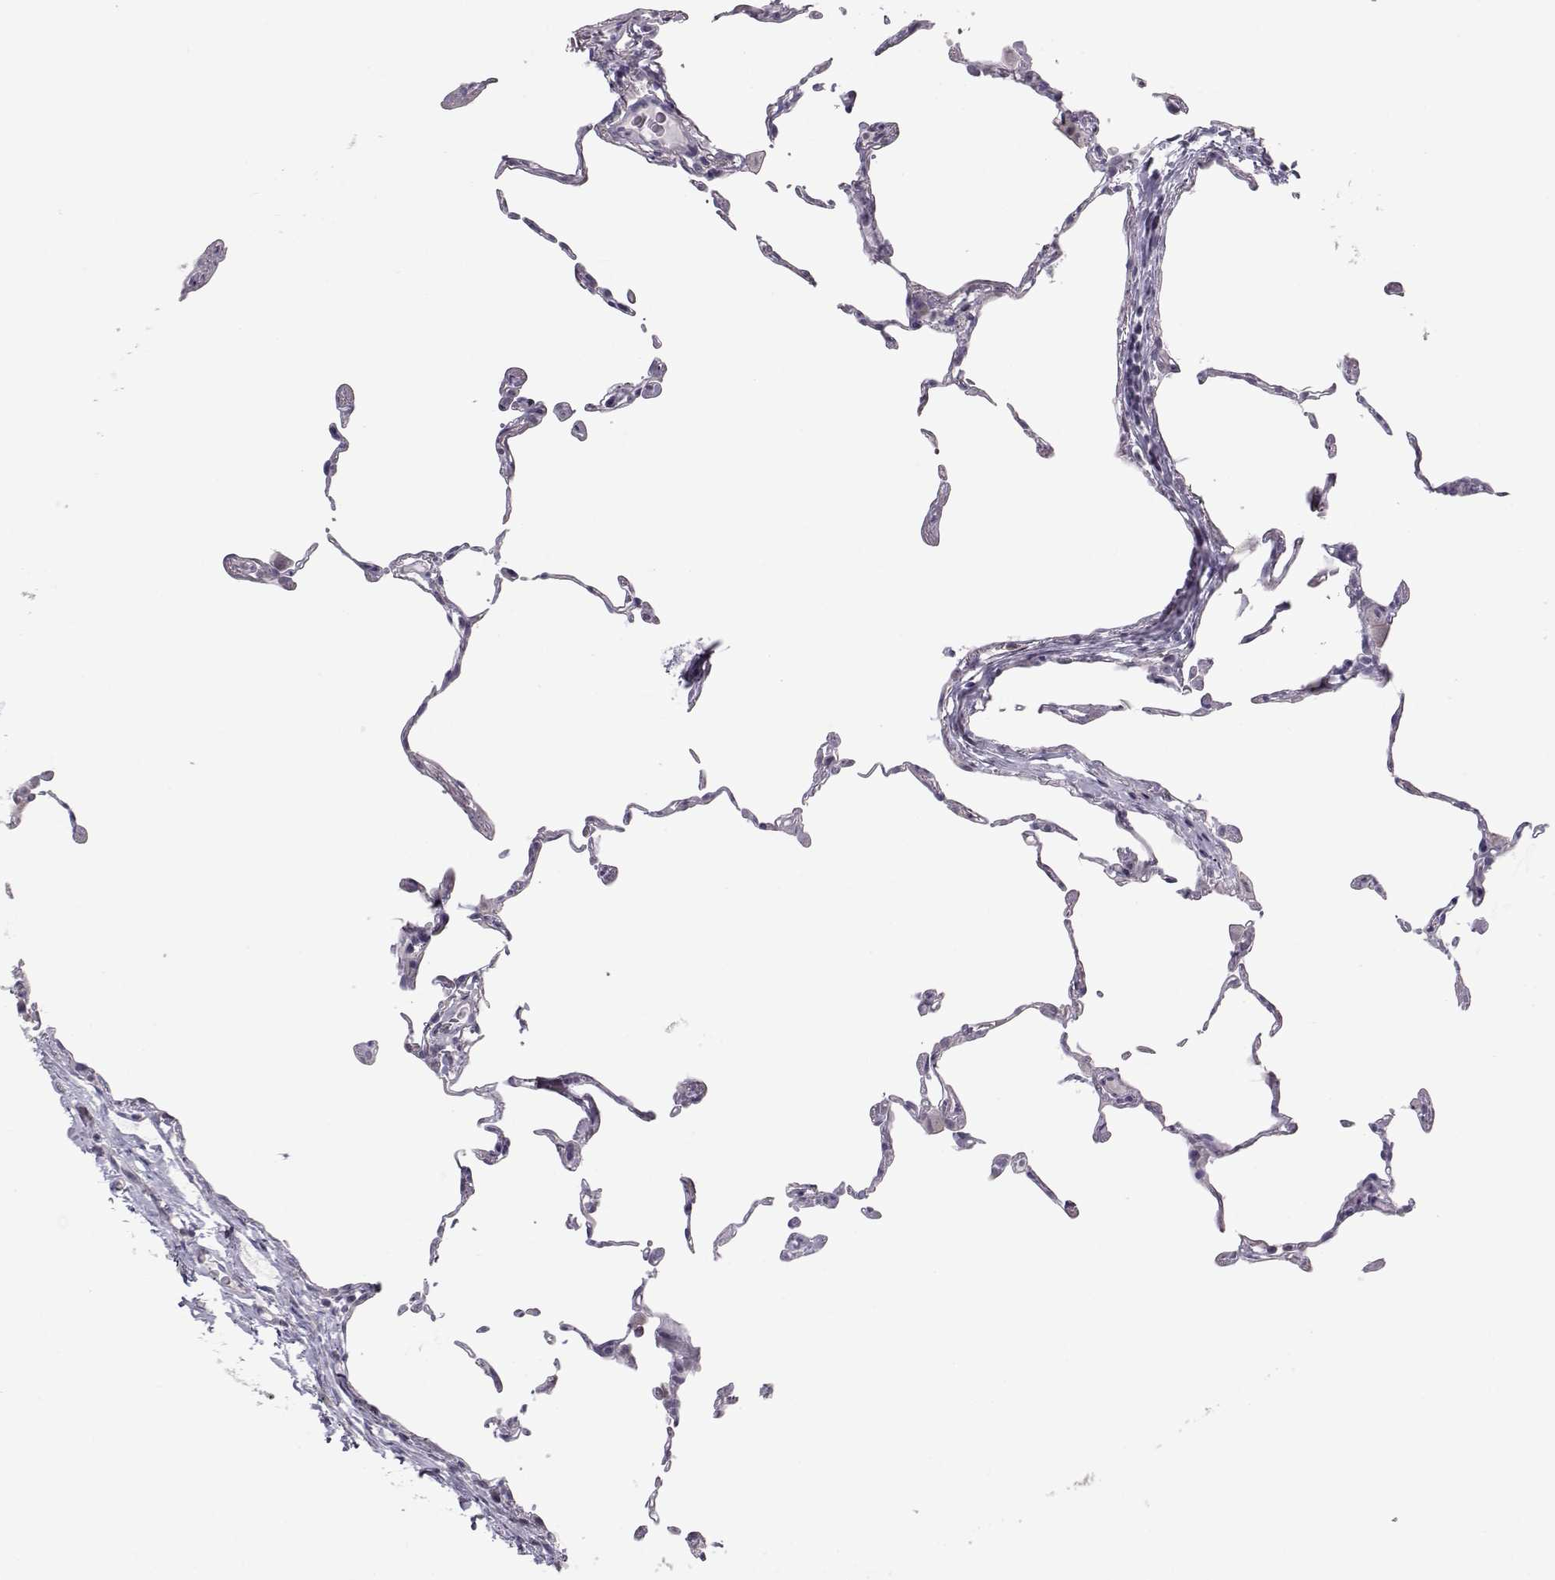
{"staining": {"intensity": "negative", "quantity": "none", "location": "none"}, "tissue": "lung", "cell_type": "Alveolar cells", "image_type": "normal", "snomed": [{"axis": "morphology", "description": "Normal tissue, NOS"}, {"axis": "topography", "description": "Lung"}], "caption": "Alveolar cells are negative for protein expression in normal human lung. (DAB (3,3'-diaminobenzidine) IHC visualized using brightfield microscopy, high magnification).", "gene": "NPVF", "patient": {"sex": "female", "age": 57}}